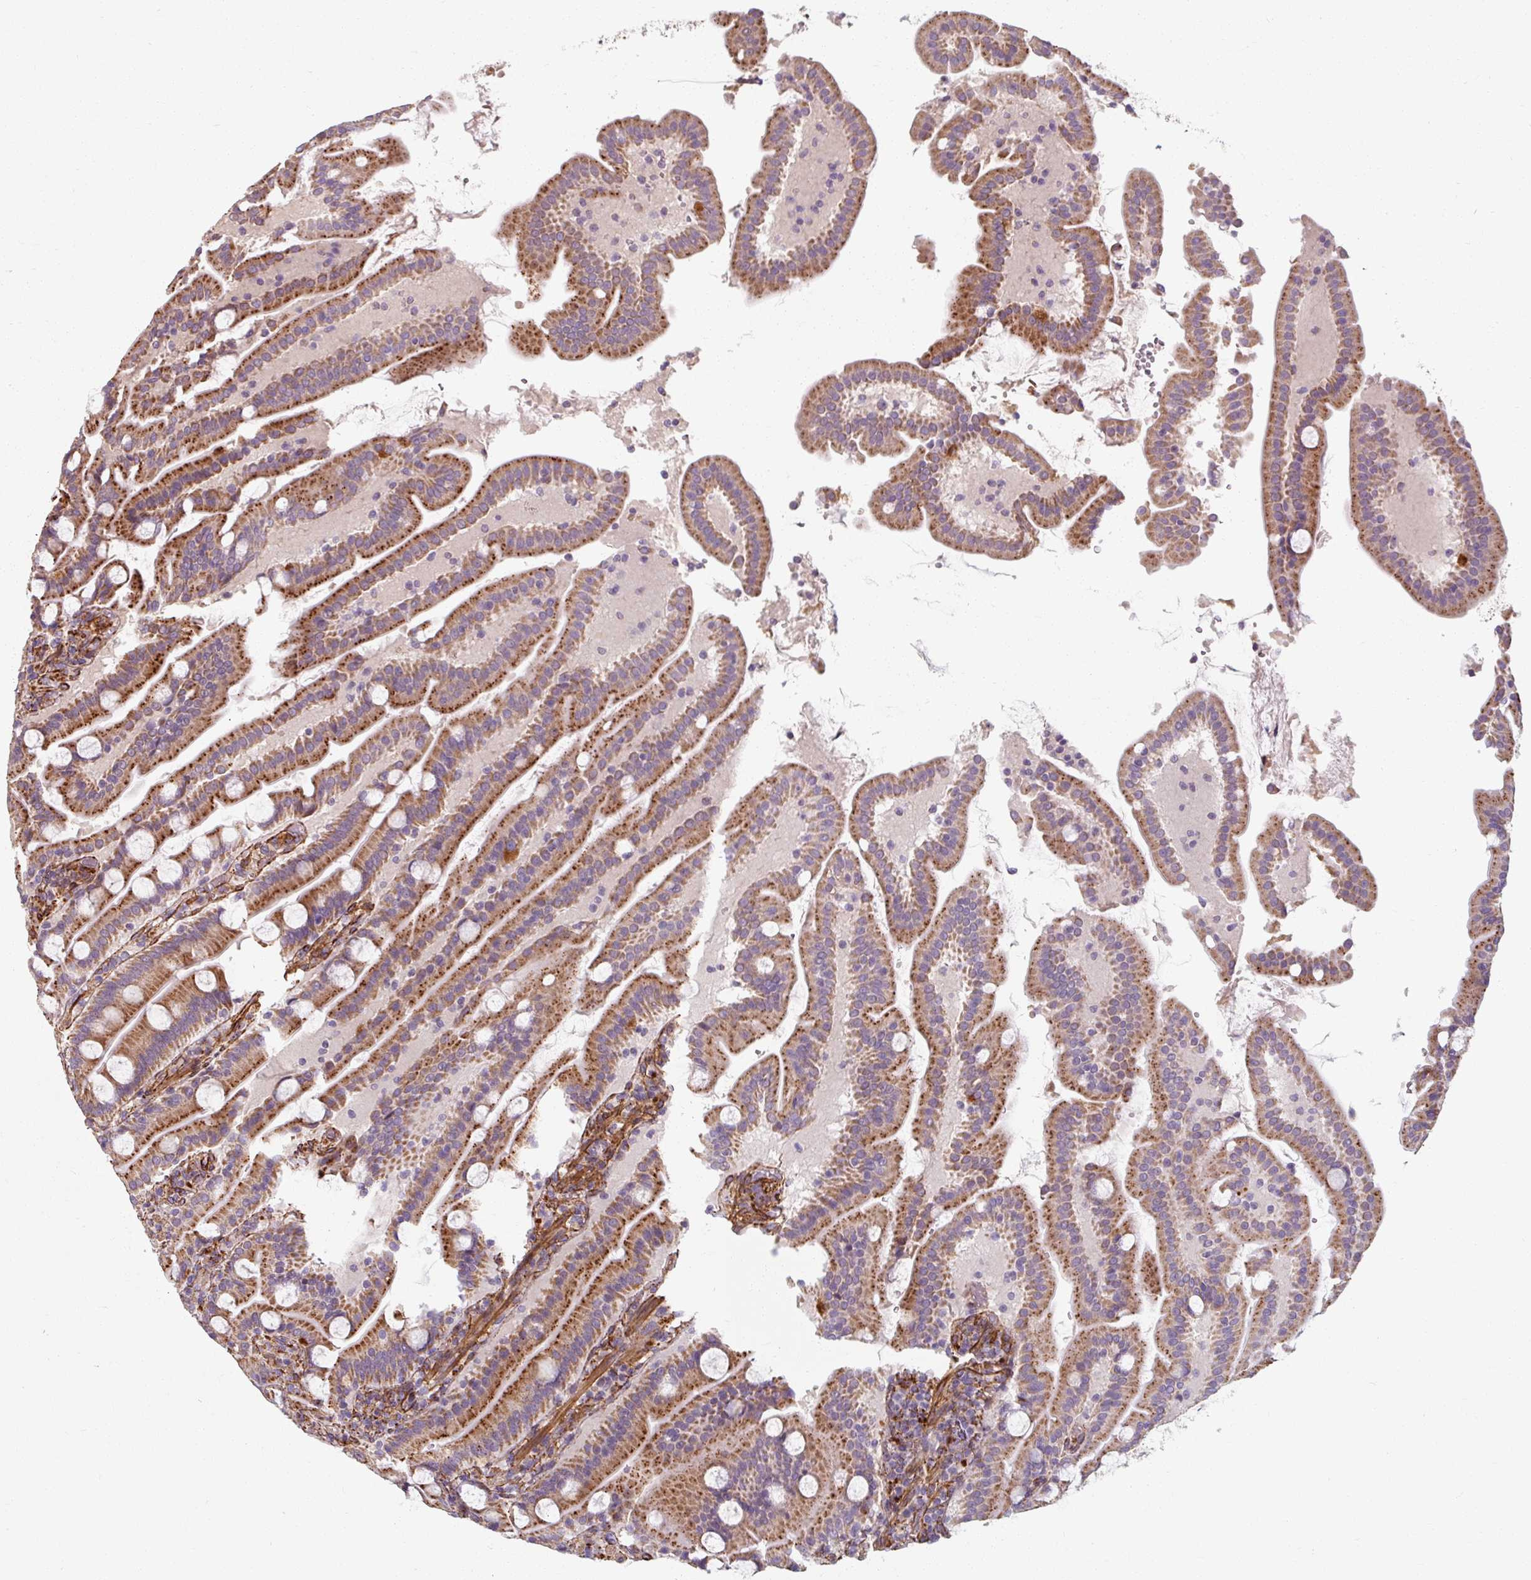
{"staining": {"intensity": "strong", "quantity": ">75%", "location": "cytoplasmic/membranous"}, "tissue": "duodenum", "cell_type": "Glandular cells", "image_type": "normal", "snomed": [{"axis": "morphology", "description": "Normal tissue, NOS"}, {"axis": "topography", "description": "Duodenum"}], "caption": "Duodenum stained with immunohistochemistry reveals strong cytoplasmic/membranous staining in approximately >75% of glandular cells. The staining was performed using DAB (3,3'-diaminobenzidine) to visualize the protein expression in brown, while the nuclei were stained in blue with hematoxylin (Magnification: 20x).", "gene": "MRPS5", "patient": {"sex": "male", "age": 55}}